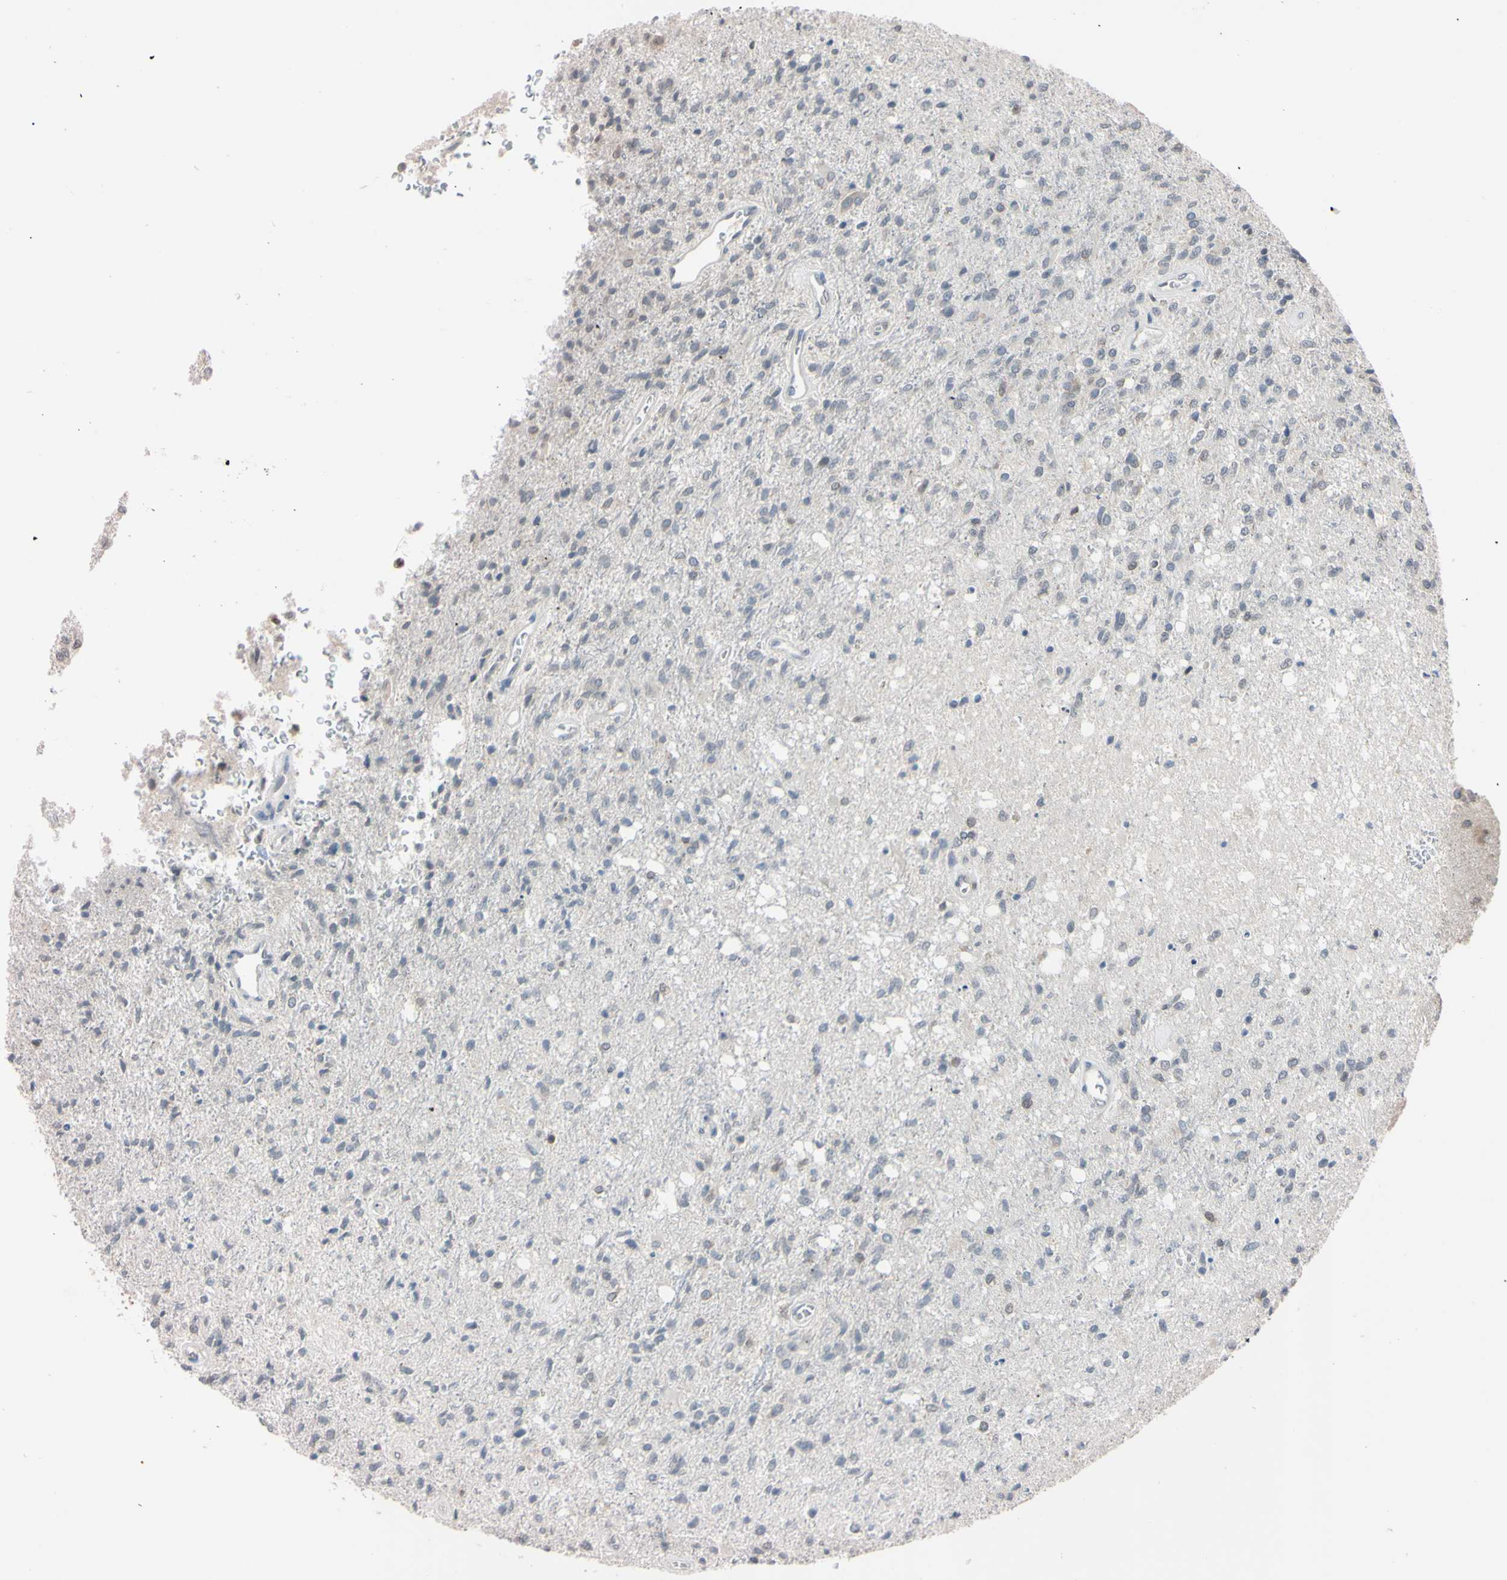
{"staining": {"intensity": "weak", "quantity": "<25%", "location": "nuclear"}, "tissue": "glioma", "cell_type": "Tumor cells", "image_type": "cancer", "snomed": [{"axis": "morphology", "description": "Normal tissue, NOS"}, {"axis": "morphology", "description": "Glioma, malignant, High grade"}, {"axis": "topography", "description": "Cerebral cortex"}], "caption": "High power microscopy photomicrograph of an immunohistochemistry (IHC) photomicrograph of glioma, revealing no significant positivity in tumor cells.", "gene": "UBE2I", "patient": {"sex": "male", "age": 77}}